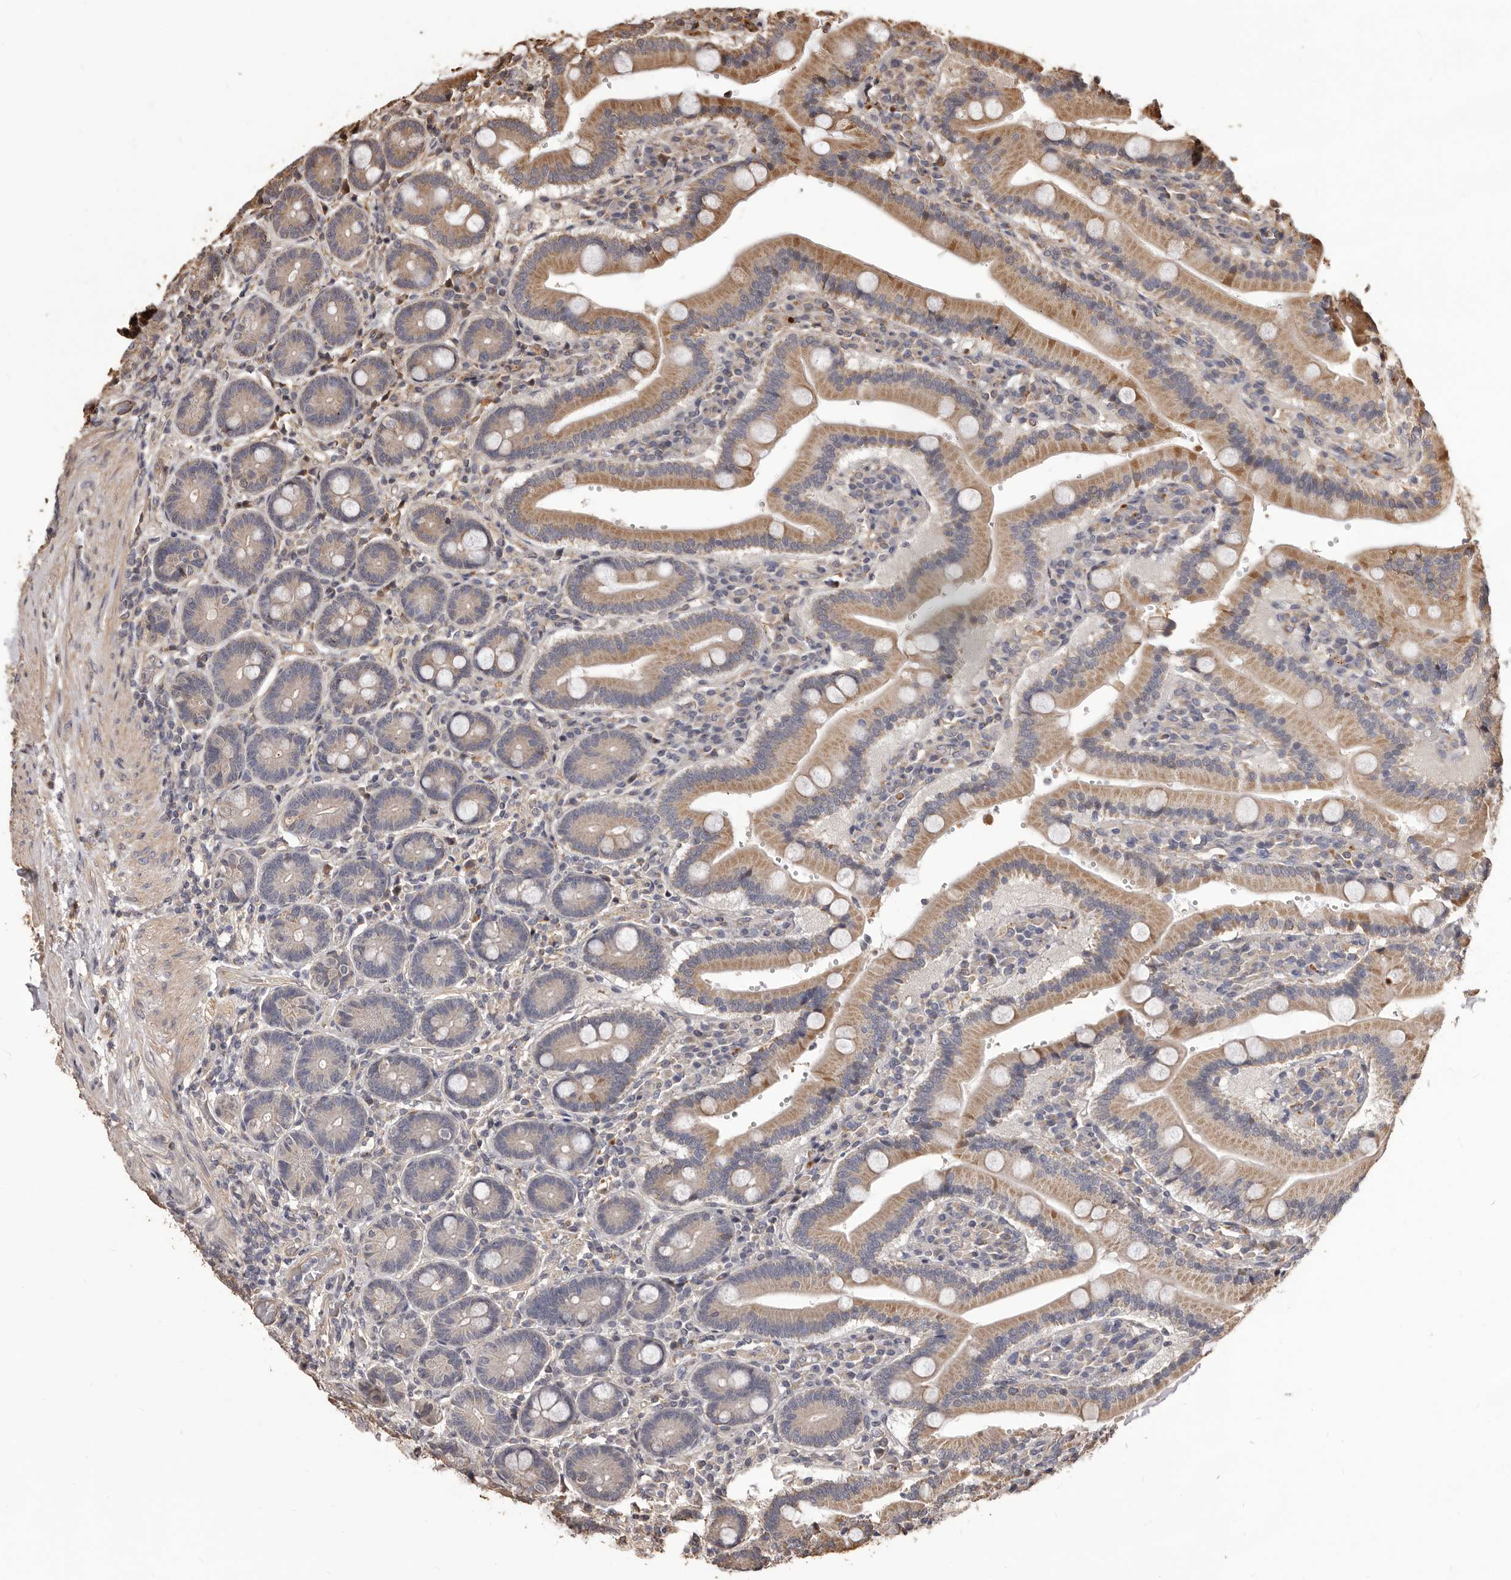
{"staining": {"intensity": "moderate", "quantity": ">75%", "location": "cytoplasmic/membranous"}, "tissue": "duodenum", "cell_type": "Glandular cells", "image_type": "normal", "snomed": [{"axis": "morphology", "description": "Normal tissue, NOS"}, {"axis": "topography", "description": "Duodenum"}], "caption": "IHC staining of benign duodenum, which exhibits medium levels of moderate cytoplasmic/membranous staining in about >75% of glandular cells indicating moderate cytoplasmic/membranous protein staining. The staining was performed using DAB (brown) for protein detection and nuclei were counterstained in hematoxylin (blue).", "gene": "ALPK1", "patient": {"sex": "female", "age": 62}}